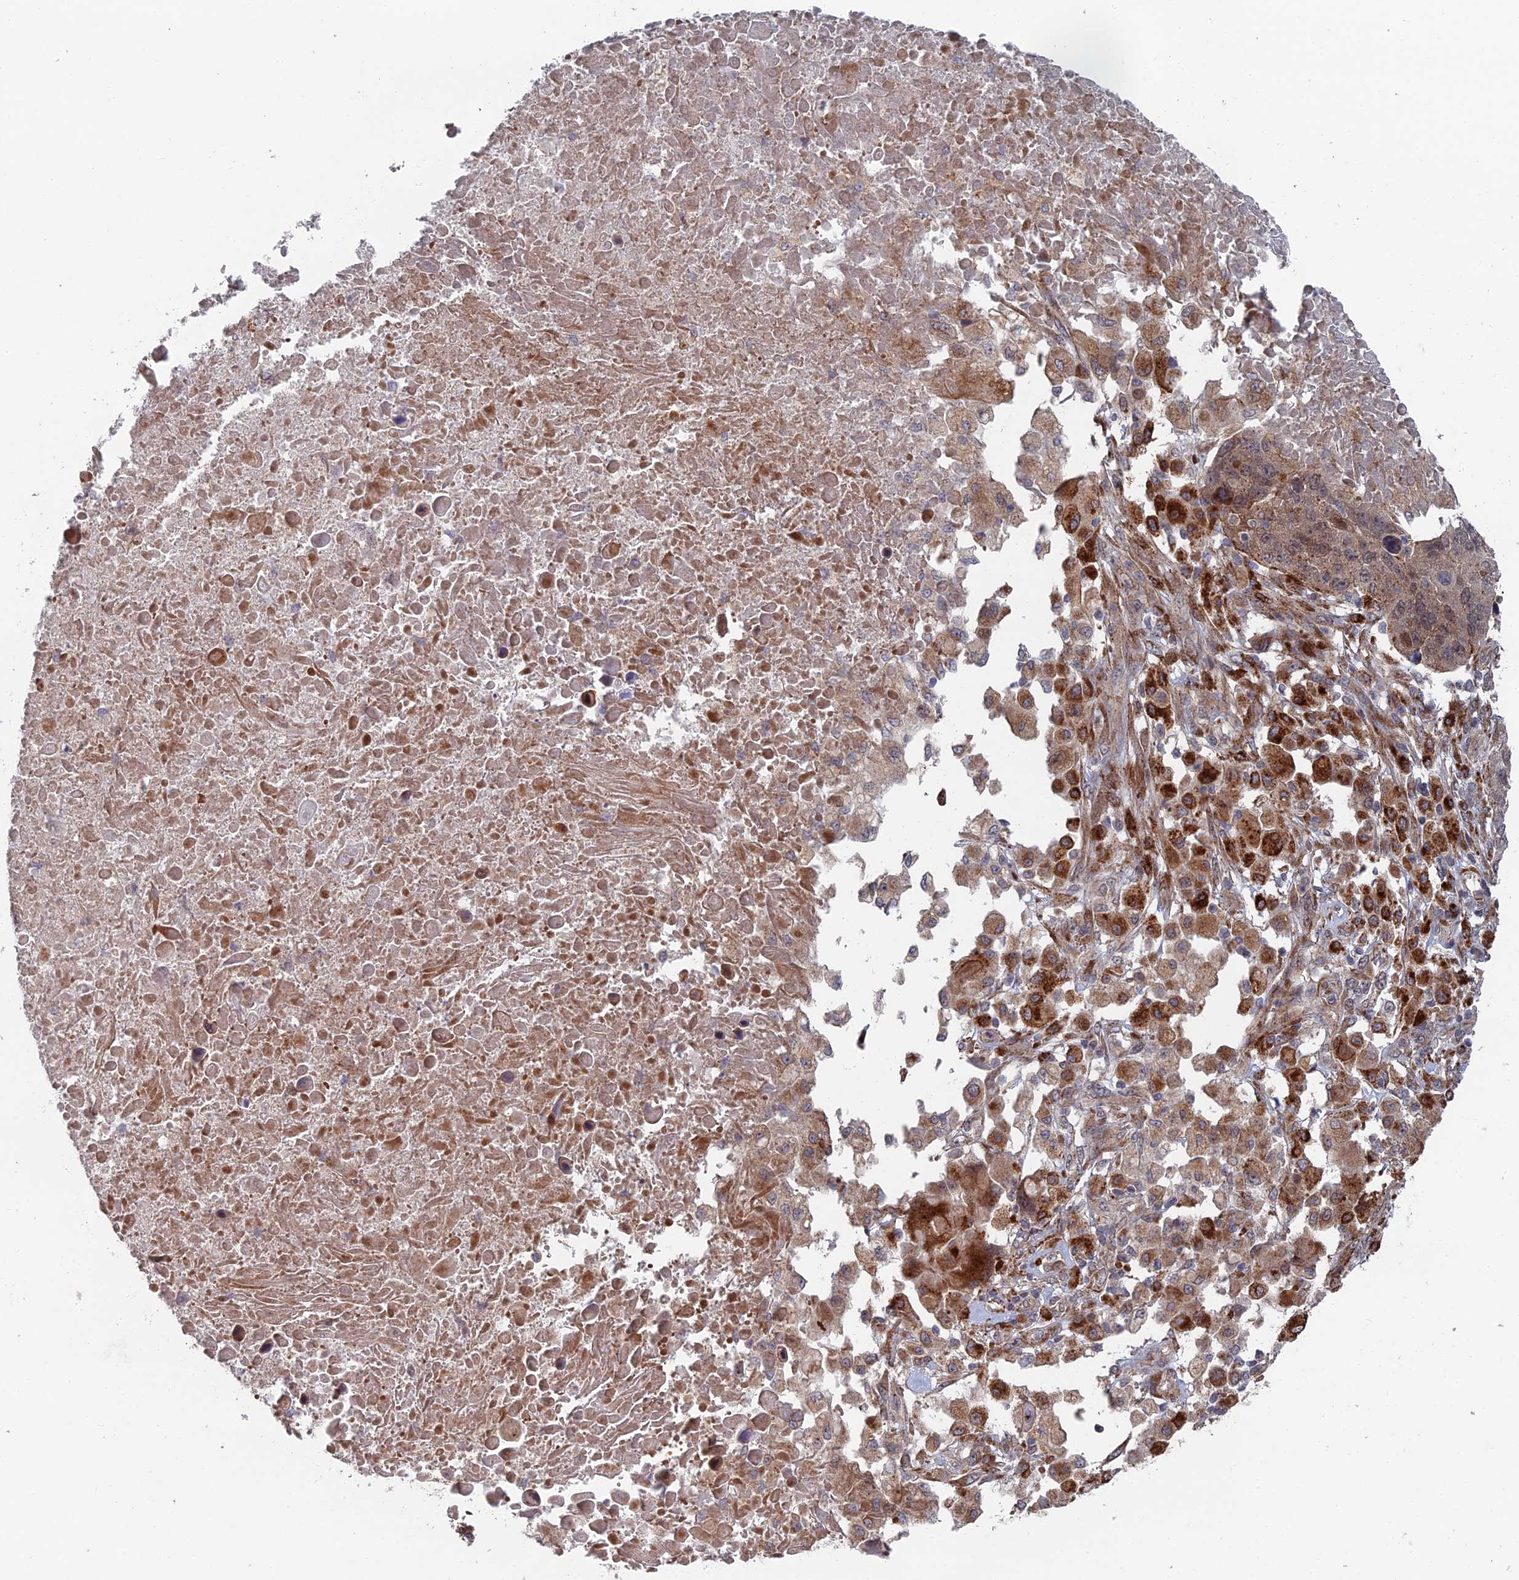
{"staining": {"intensity": "strong", "quantity": "<25%", "location": "cytoplasmic/membranous"}, "tissue": "lung cancer", "cell_type": "Tumor cells", "image_type": "cancer", "snomed": [{"axis": "morphology", "description": "Normal tissue, NOS"}, {"axis": "morphology", "description": "Squamous cell carcinoma, NOS"}, {"axis": "topography", "description": "Lymph node"}, {"axis": "topography", "description": "Lung"}], "caption": "Lung squamous cell carcinoma stained with immunohistochemistry (IHC) displays strong cytoplasmic/membranous staining in about <25% of tumor cells.", "gene": "GTF2IRD1", "patient": {"sex": "male", "age": 66}}